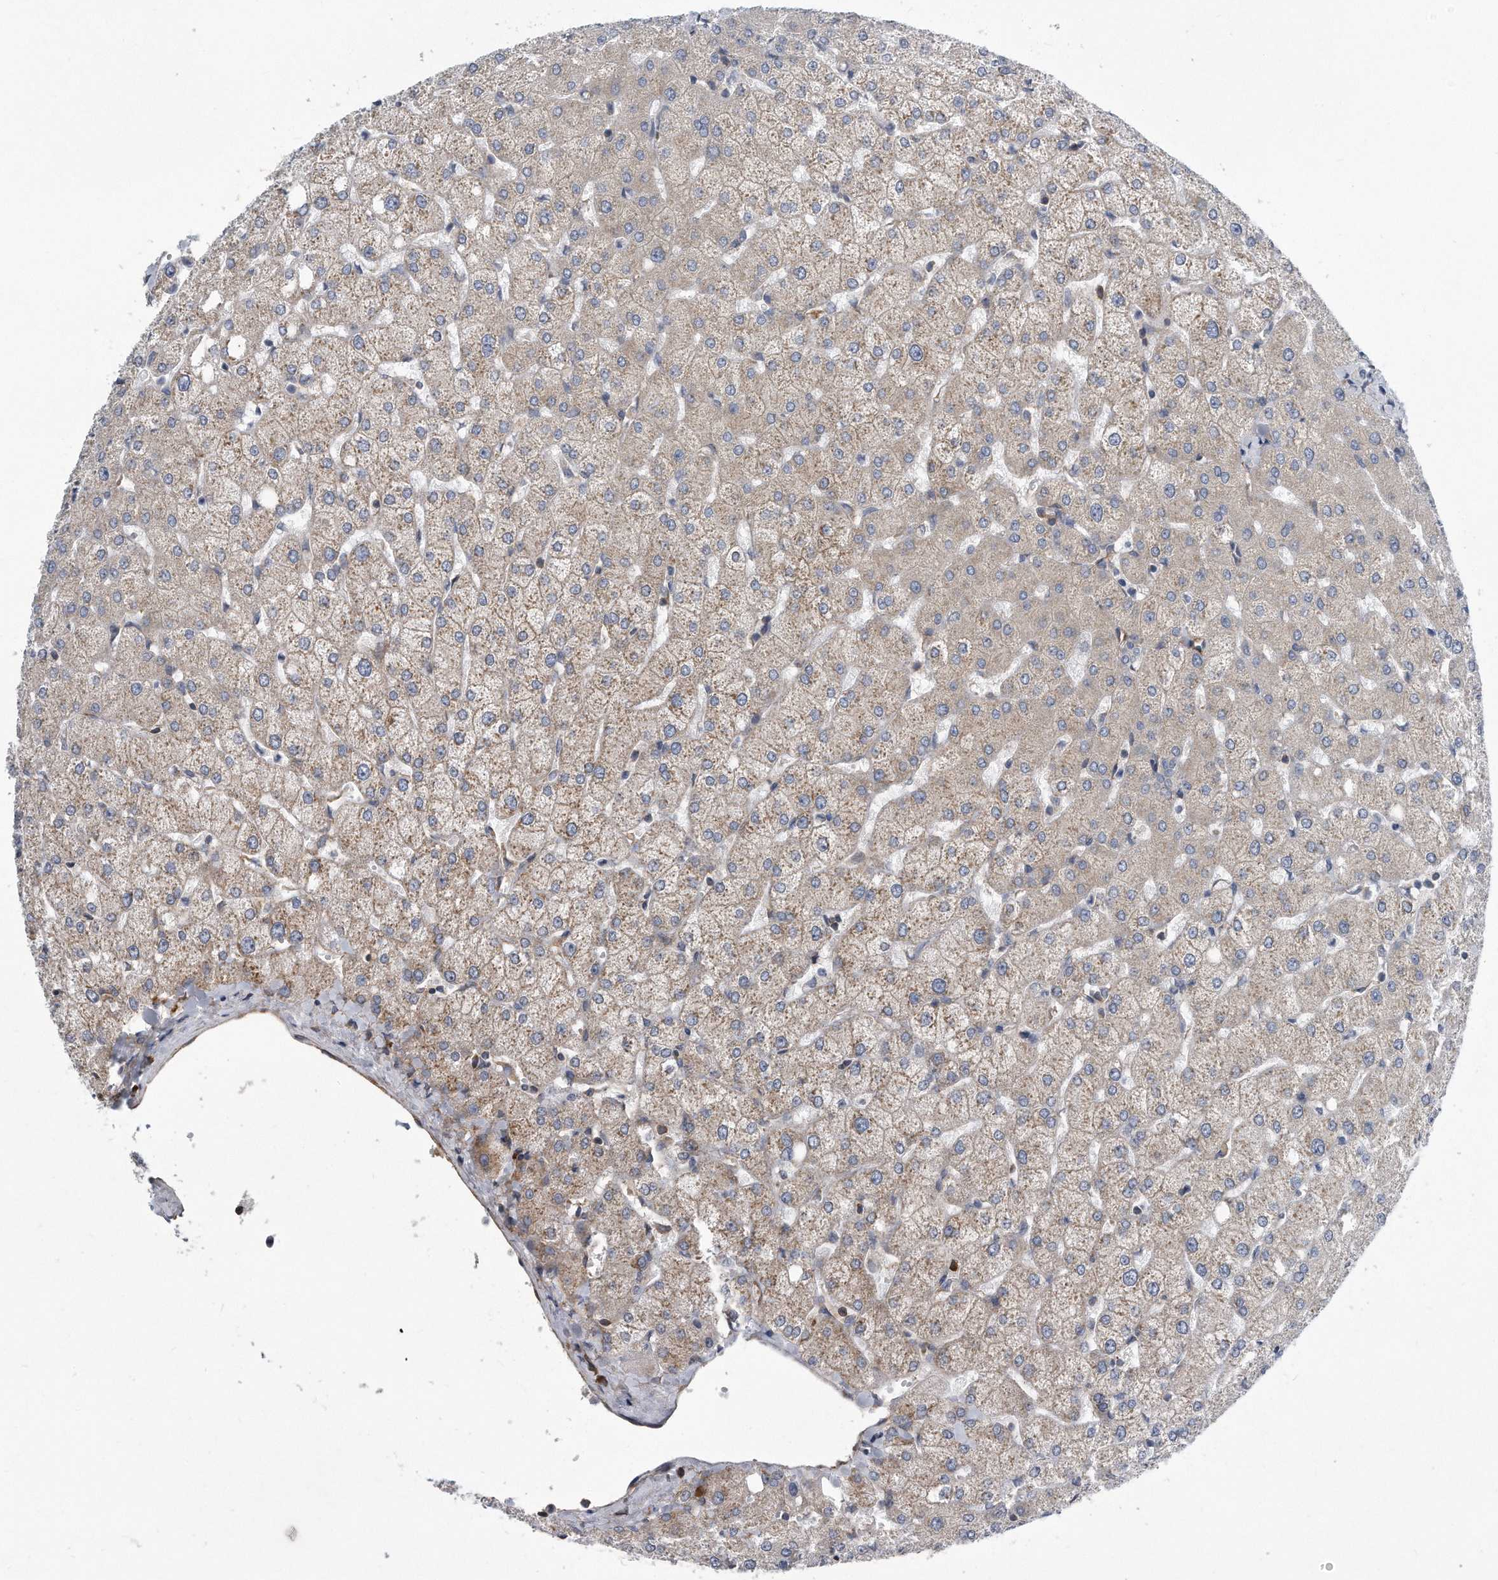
{"staining": {"intensity": "negative", "quantity": "none", "location": "none"}, "tissue": "liver", "cell_type": "Cholangiocytes", "image_type": "normal", "snomed": [{"axis": "morphology", "description": "Normal tissue, NOS"}, {"axis": "topography", "description": "Liver"}], "caption": "Micrograph shows no protein expression in cholangiocytes of benign liver. (IHC, brightfield microscopy, high magnification).", "gene": "EIF2B4", "patient": {"sex": "female", "age": 54}}